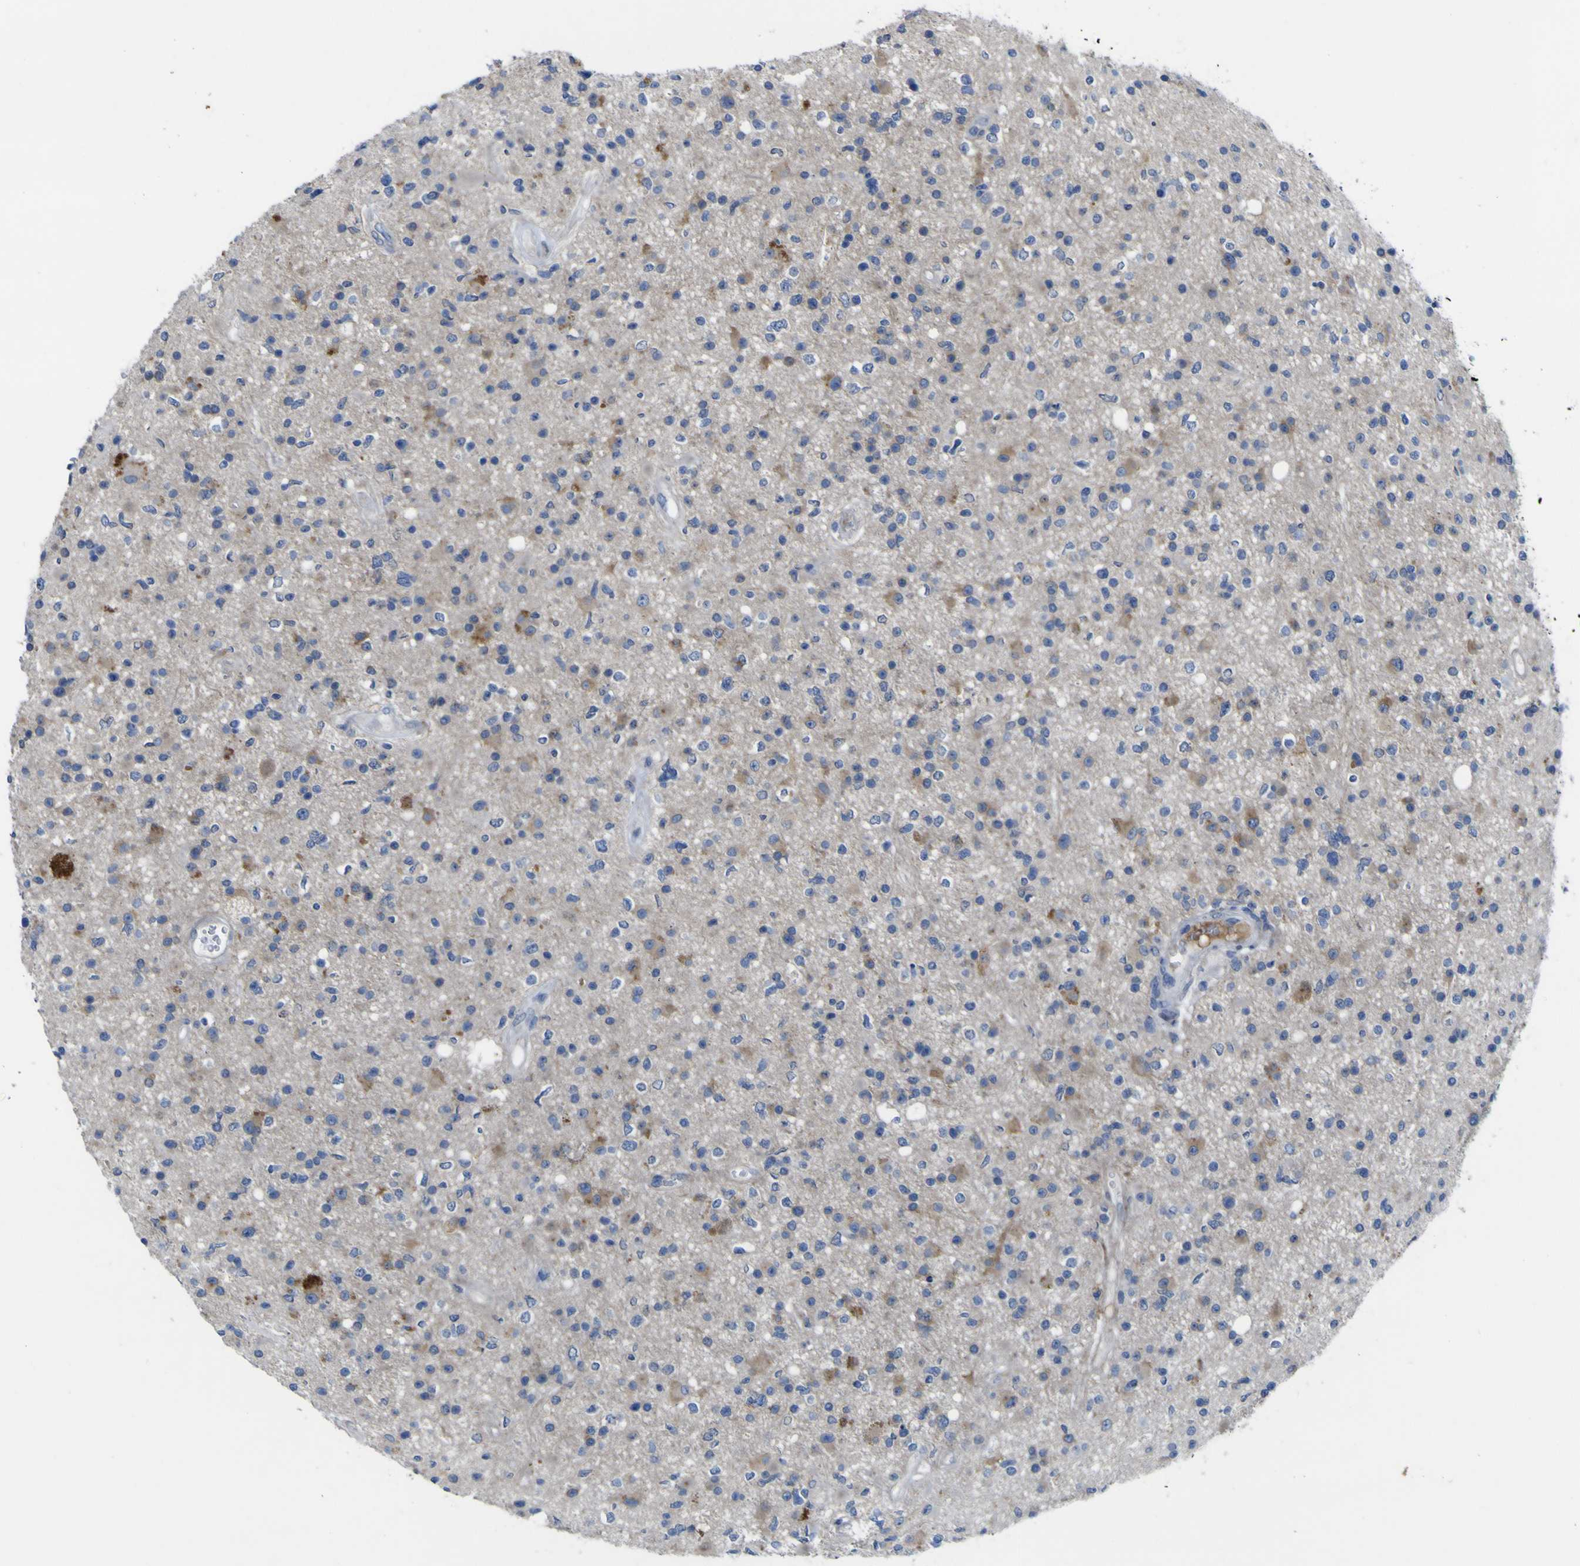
{"staining": {"intensity": "weak", "quantity": "<25%", "location": "cytoplasmic/membranous"}, "tissue": "glioma", "cell_type": "Tumor cells", "image_type": "cancer", "snomed": [{"axis": "morphology", "description": "Glioma, malignant, High grade"}, {"axis": "topography", "description": "Brain"}], "caption": "Tumor cells show no significant protein staining in glioma.", "gene": "NAV1", "patient": {"sex": "male", "age": 33}}